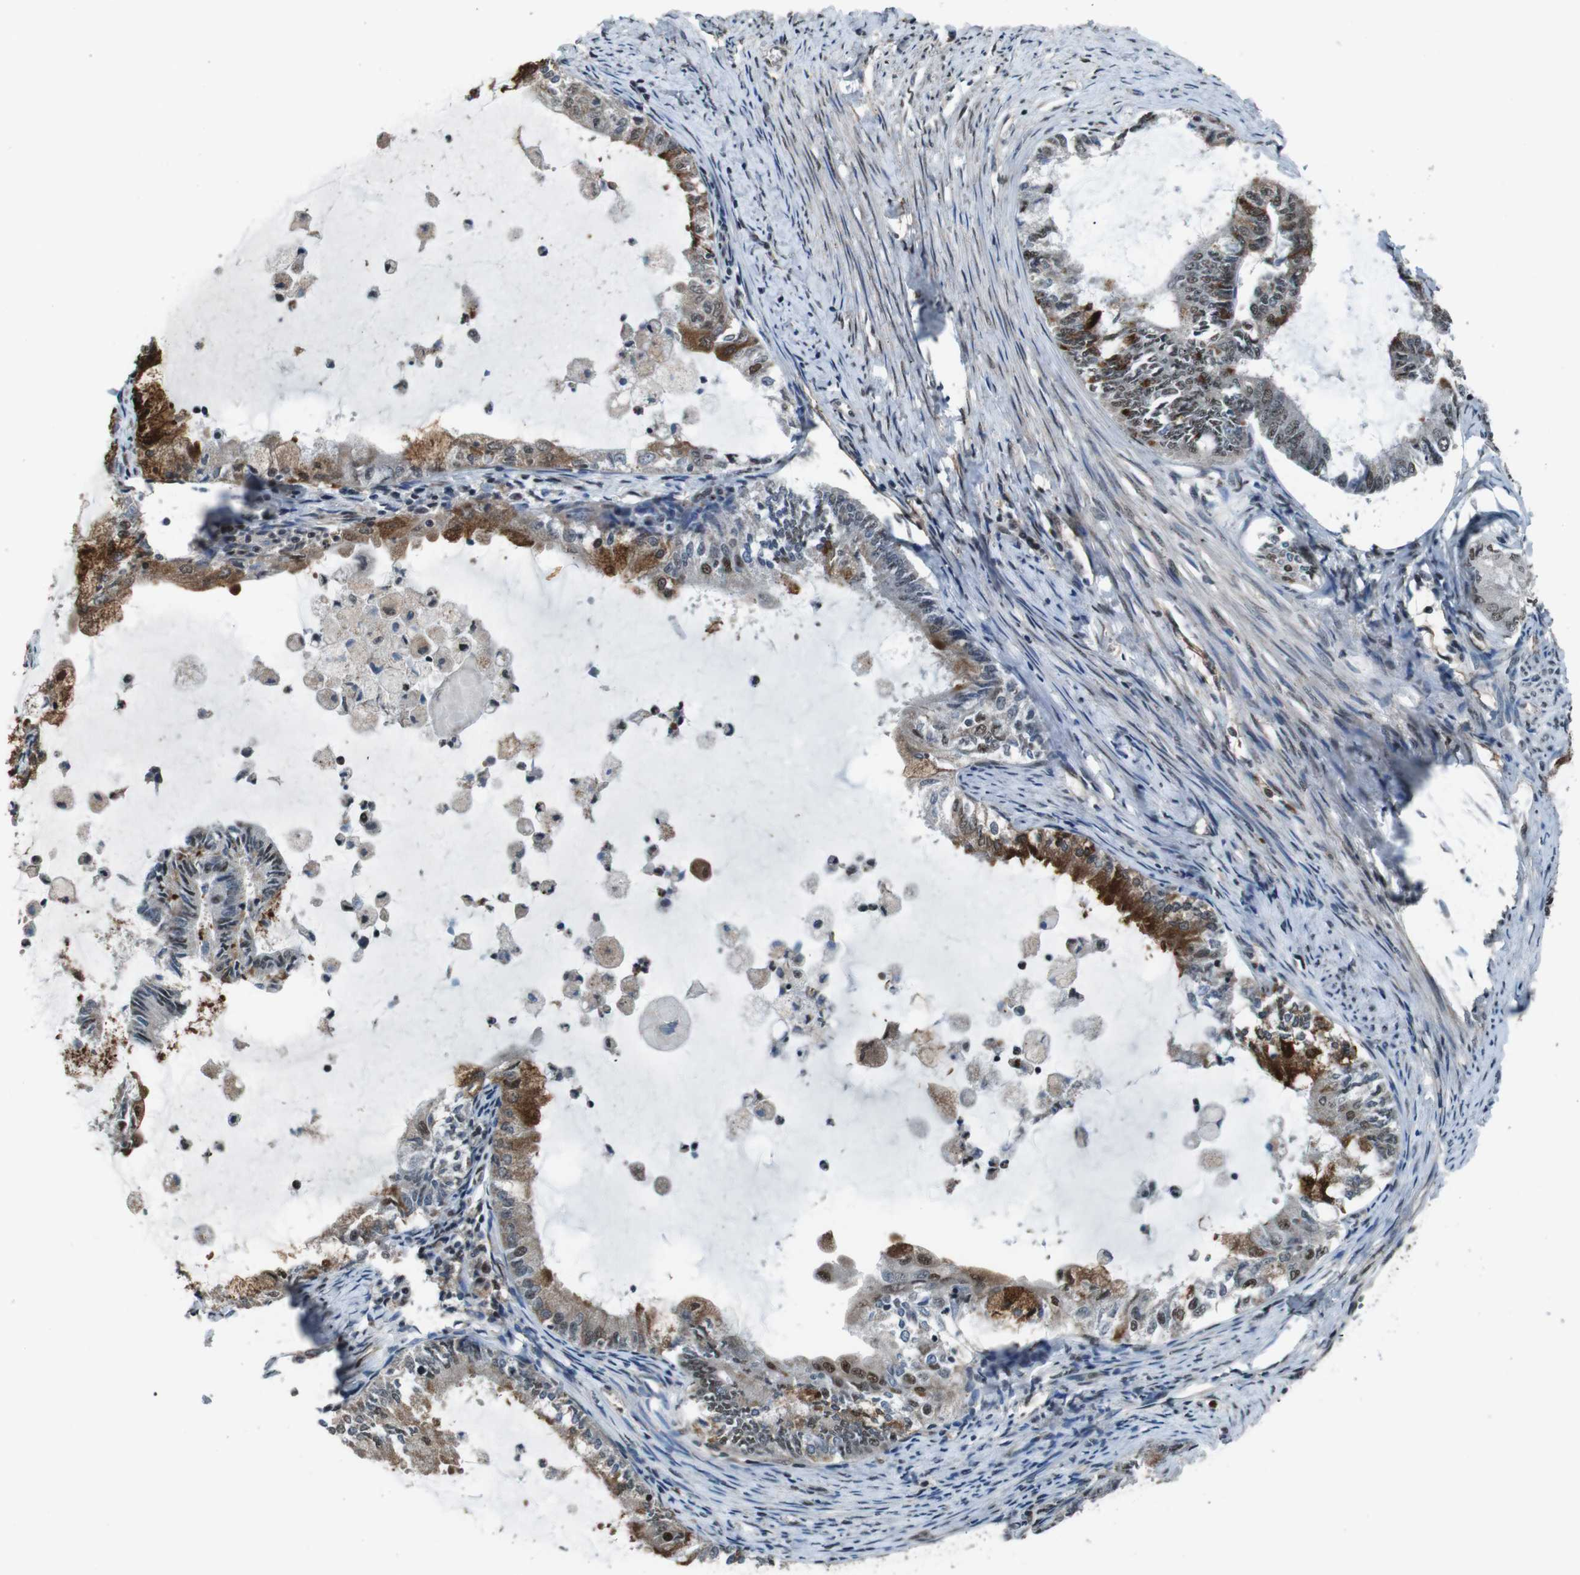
{"staining": {"intensity": "strong", "quantity": "<25%", "location": "cytoplasmic/membranous,nuclear"}, "tissue": "endometrial cancer", "cell_type": "Tumor cells", "image_type": "cancer", "snomed": [{"axis": "morphology", "description": "Adenocarcinoma, NOS"}, {"axis": "topography", "description": "Endometrium"}], "caption": "This image reveals endometrial cancer stained with IHC to label a protein in brown. The cytoplasmic/membranous and nuclear of tumor cells show strong positivity for the protein. Nuclei are counter-stained blue.", "gene": "NR4A2", "patient": {"sex": "female", "age": 86}}